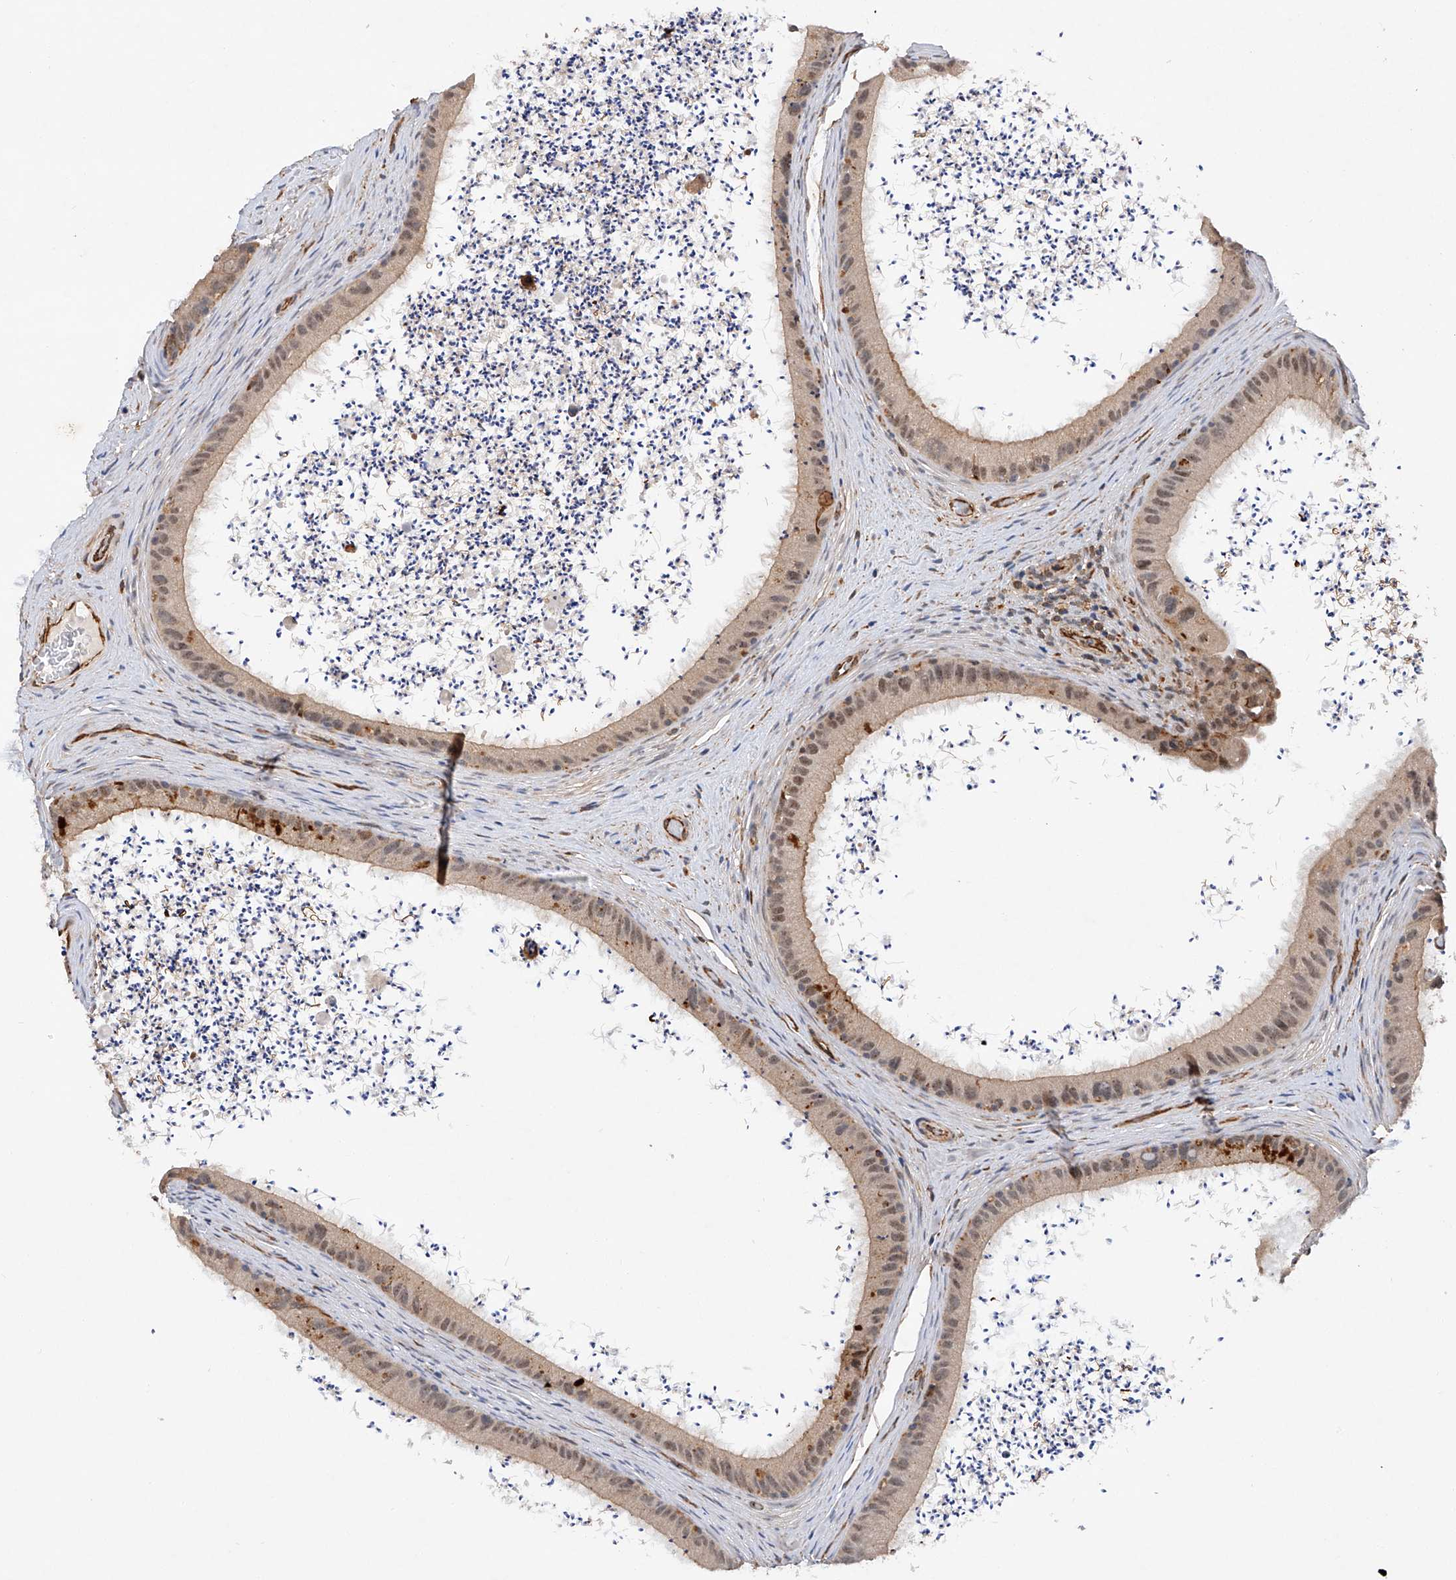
{"staining": {"intensity": "moderate", "quantity": "25%-75%", "location": "cytoplasmic/membranous,nuclear"}, "tissue": "epididymis", "cell_type": "Glandular cells", "image_type": "normal", "snomed": [{"axis": "morphology", "description": "Normal tissue, NOS"}, {"axis": "topography", "description": "Epididymis, spermatic cord, NOS"}], "caption": "A medium amount of moderate cytoplasmic/membranous,nuclear positivity is appreciated in about 25%-75% of glandular cells in normal epididymis. (IHC, brightfield microscopy, high magnification).", "gene": "AMD1", "patient": {"sex": "male", "age": 50}}